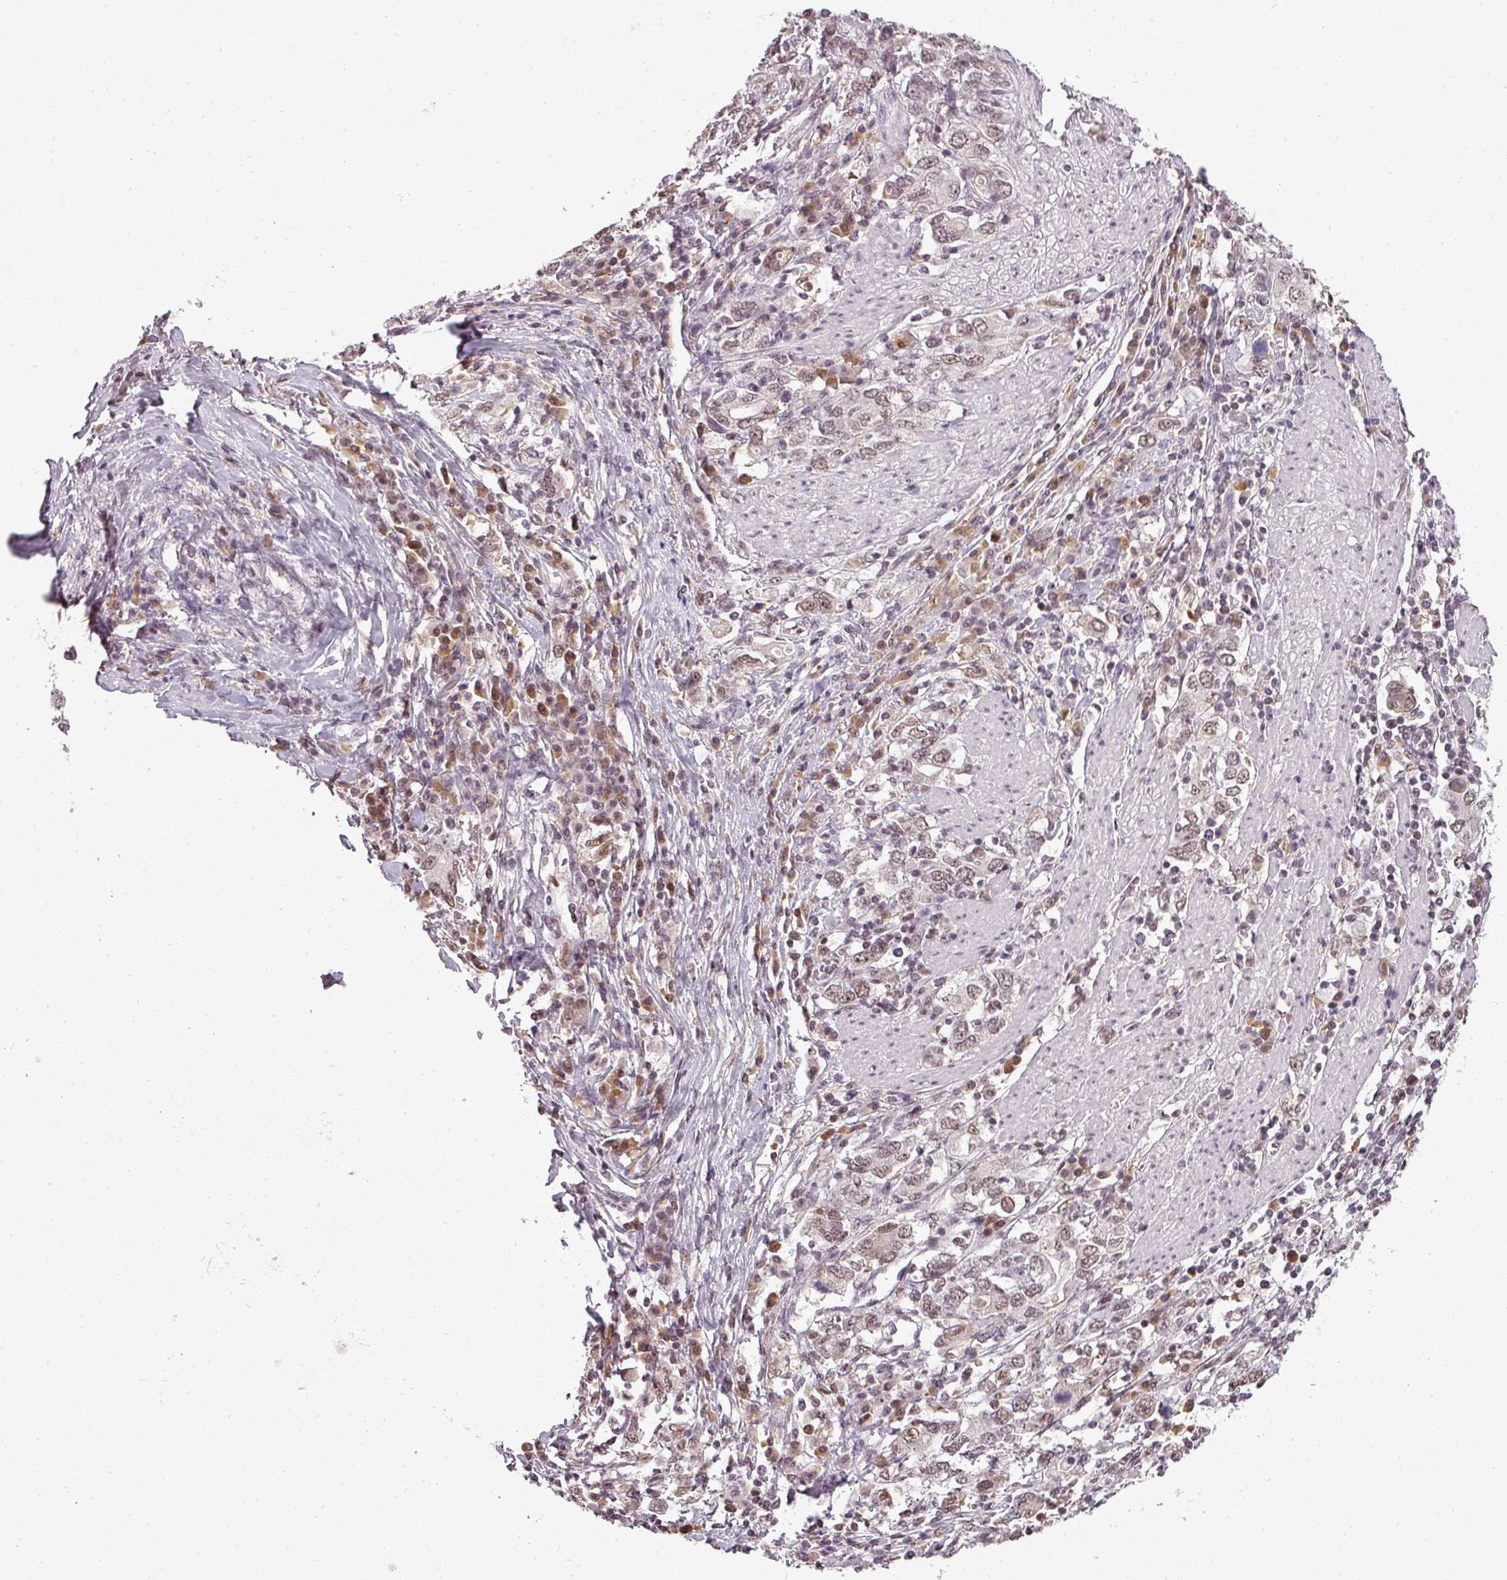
{"staining": {"intensity": "moderate", "quantity": ">75%", "location": "nuclear"}, "tissue": "stomach cancer", "cell_type": "Tumor cells", "image_type": "cancer", "snomed": [{"axis": "morphology", "description": "Adenocarcinoma, NOS"}, {"axis": "topography", "description": "Stomach, upper"}, {"axis": "topography", "description": "Stomach"}], "caption": "A histopathology image of adenocarcinoma (stomach) stained for a protein reveals moderate nuclear brown staining in tumor cells. (DAB (3,3'-diaminobenzidine) IHC, brown staining for protein, blue staining for nuclei).", "gene": "BCAS3", "patient": {"sex": "male", "age": 62}}